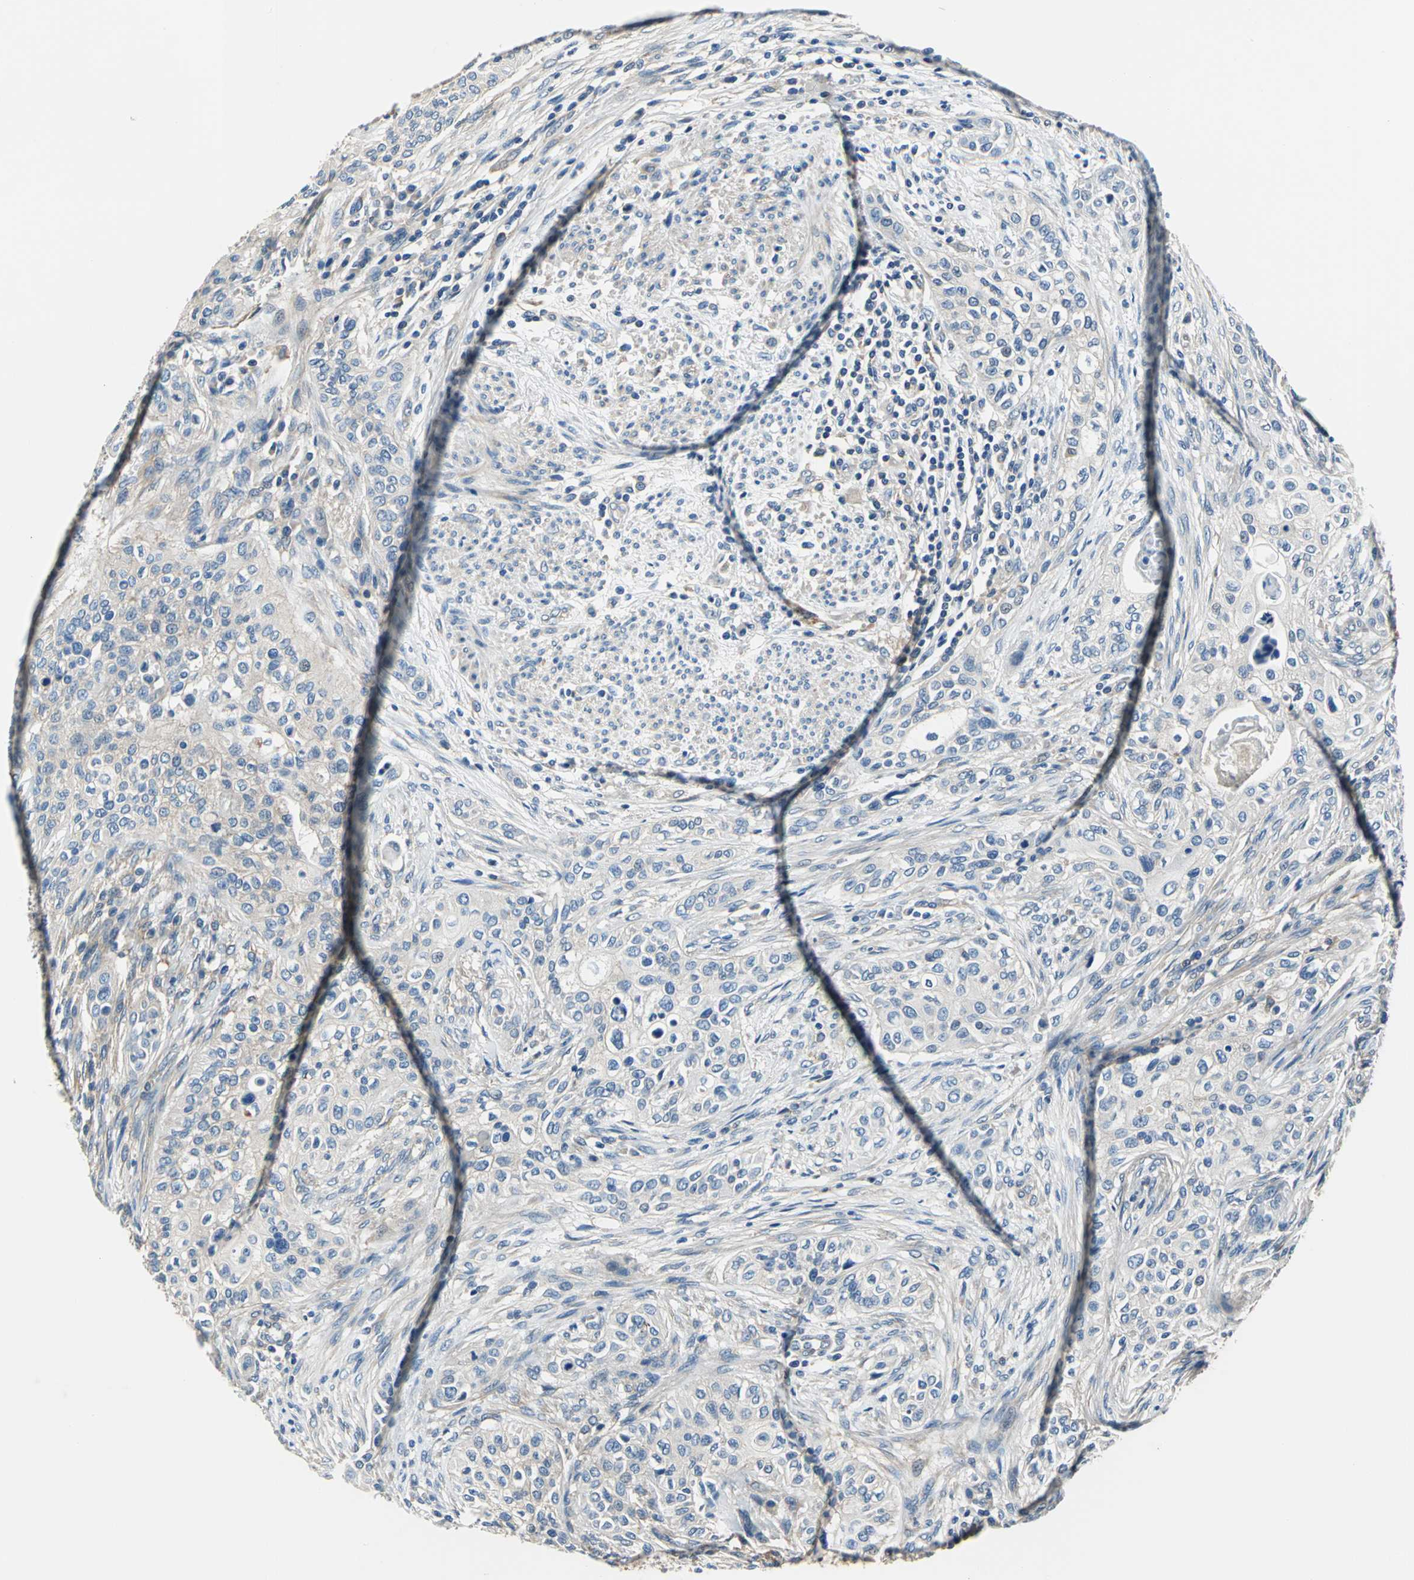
{"staining": {"intensity": "weak", "quantity": "25%-75%", "location": "cytoplasmic/membranous"}, "tissue": "urothelial cancer", "cell_type": "Tumor cells", "image_type": "cancer", "snomed": [{"axis": "morphology", "description": "Urothelial carcinoma, High grade"}, {"axis": "topography", "description": "Urinary bladder"}], "caption": "Tumor cells exhibit low levels of weak cytoplasmic/membranous positivity in about 25%-75% of cells in urothelial cancer.", "gene": "DDX3Y", "patient": {"sex": "male", "age": 74}}